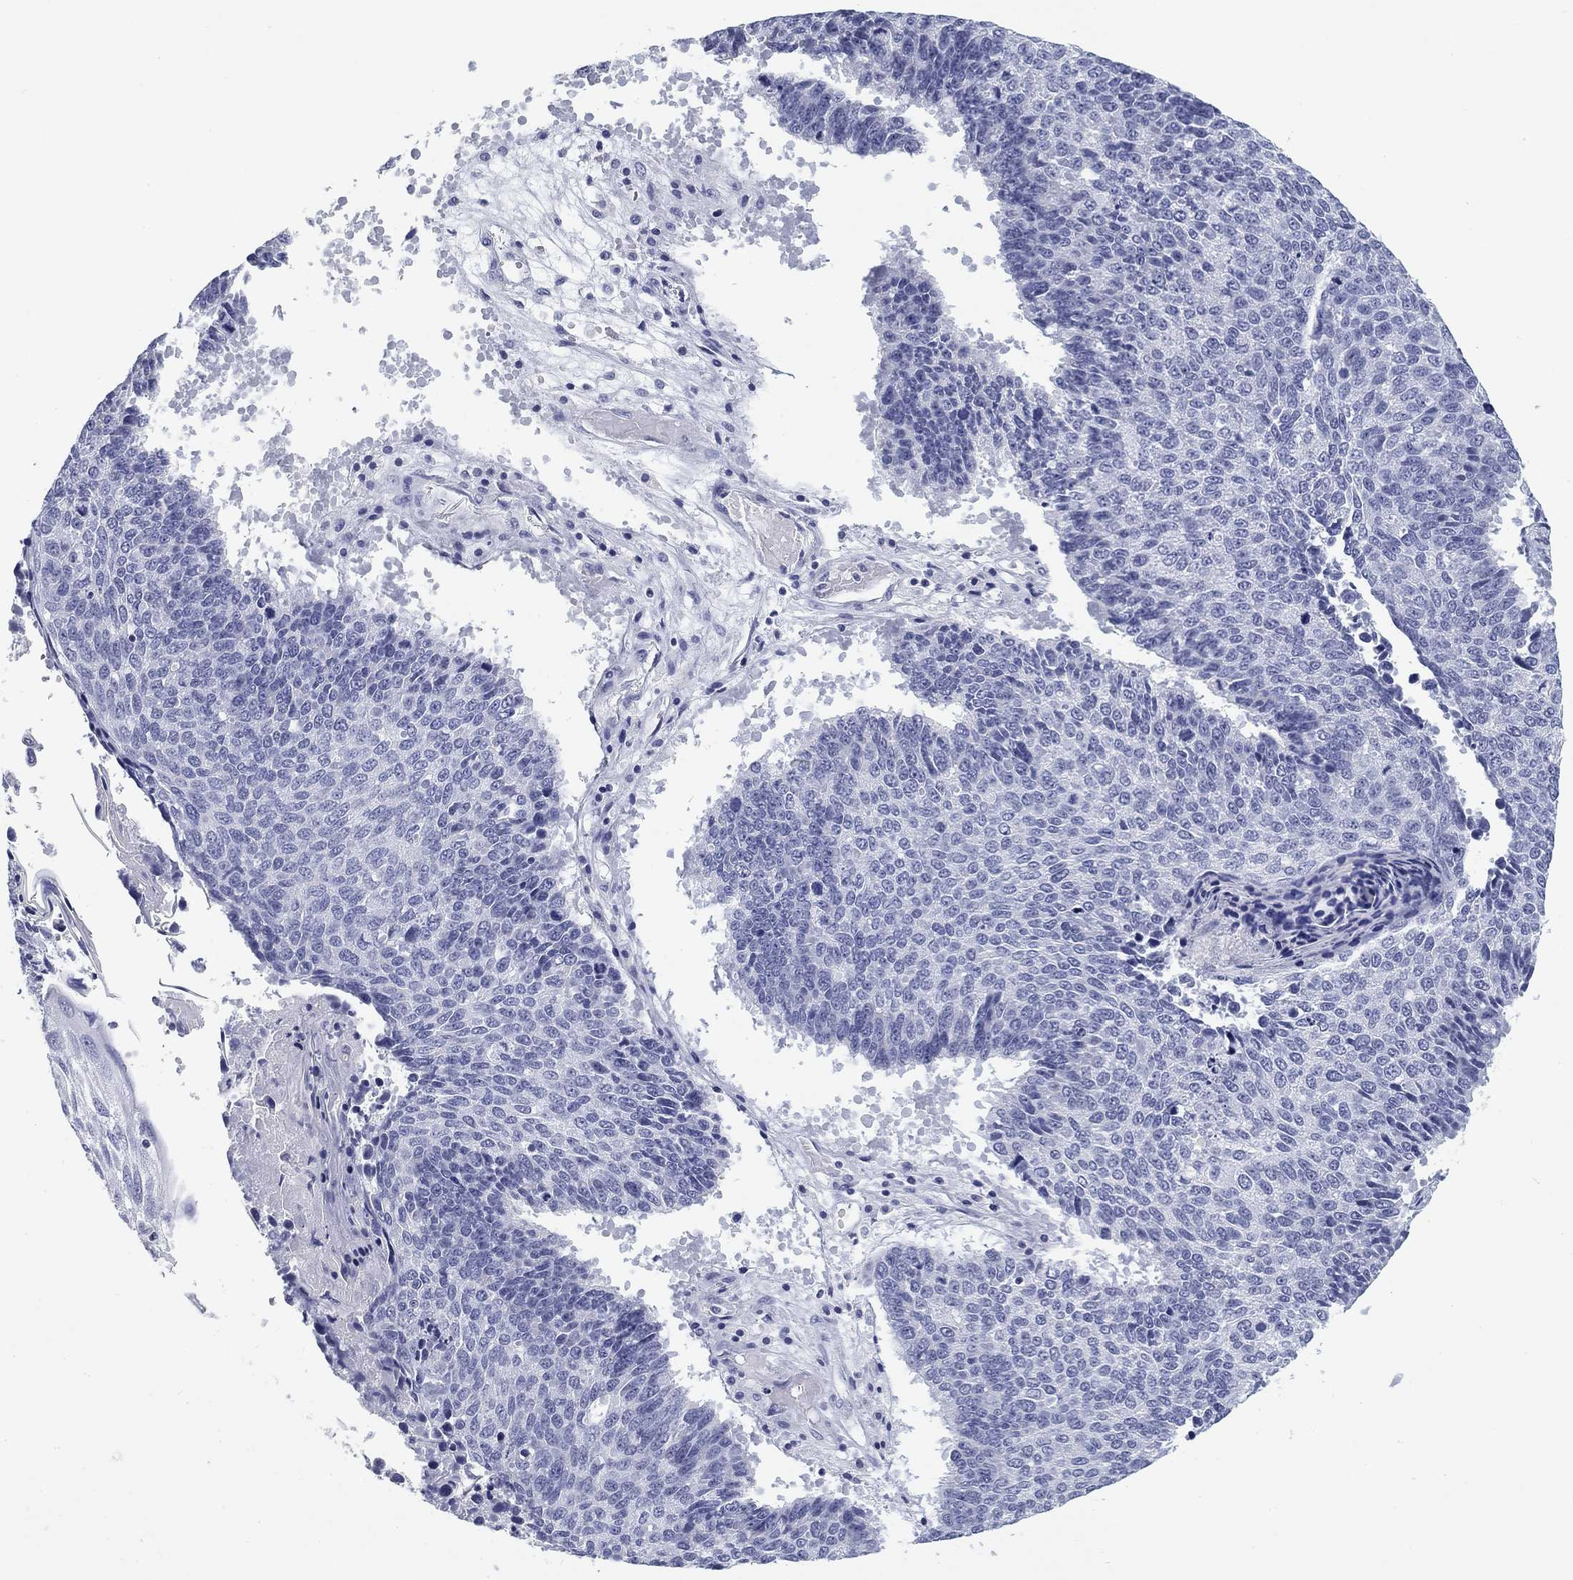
{"staining": {"intensity": "negative", "quantity": "none", "location": "none"}, "tissue": "lung cancer", "cell_type": "Tumor cells", "image_type": "cancer", "snomed": [{"axis": "morphology", "description": "Squamous cell carcinoma, NOS"}, {"axis": "topography", "description": "Lung"}], "caption": "Immunohistochemistry (IHC) of lung cancer demonstrates no expression in tumor cells.", "gene": "CD79B", "patient": {"sex": "male", "age": 73}}